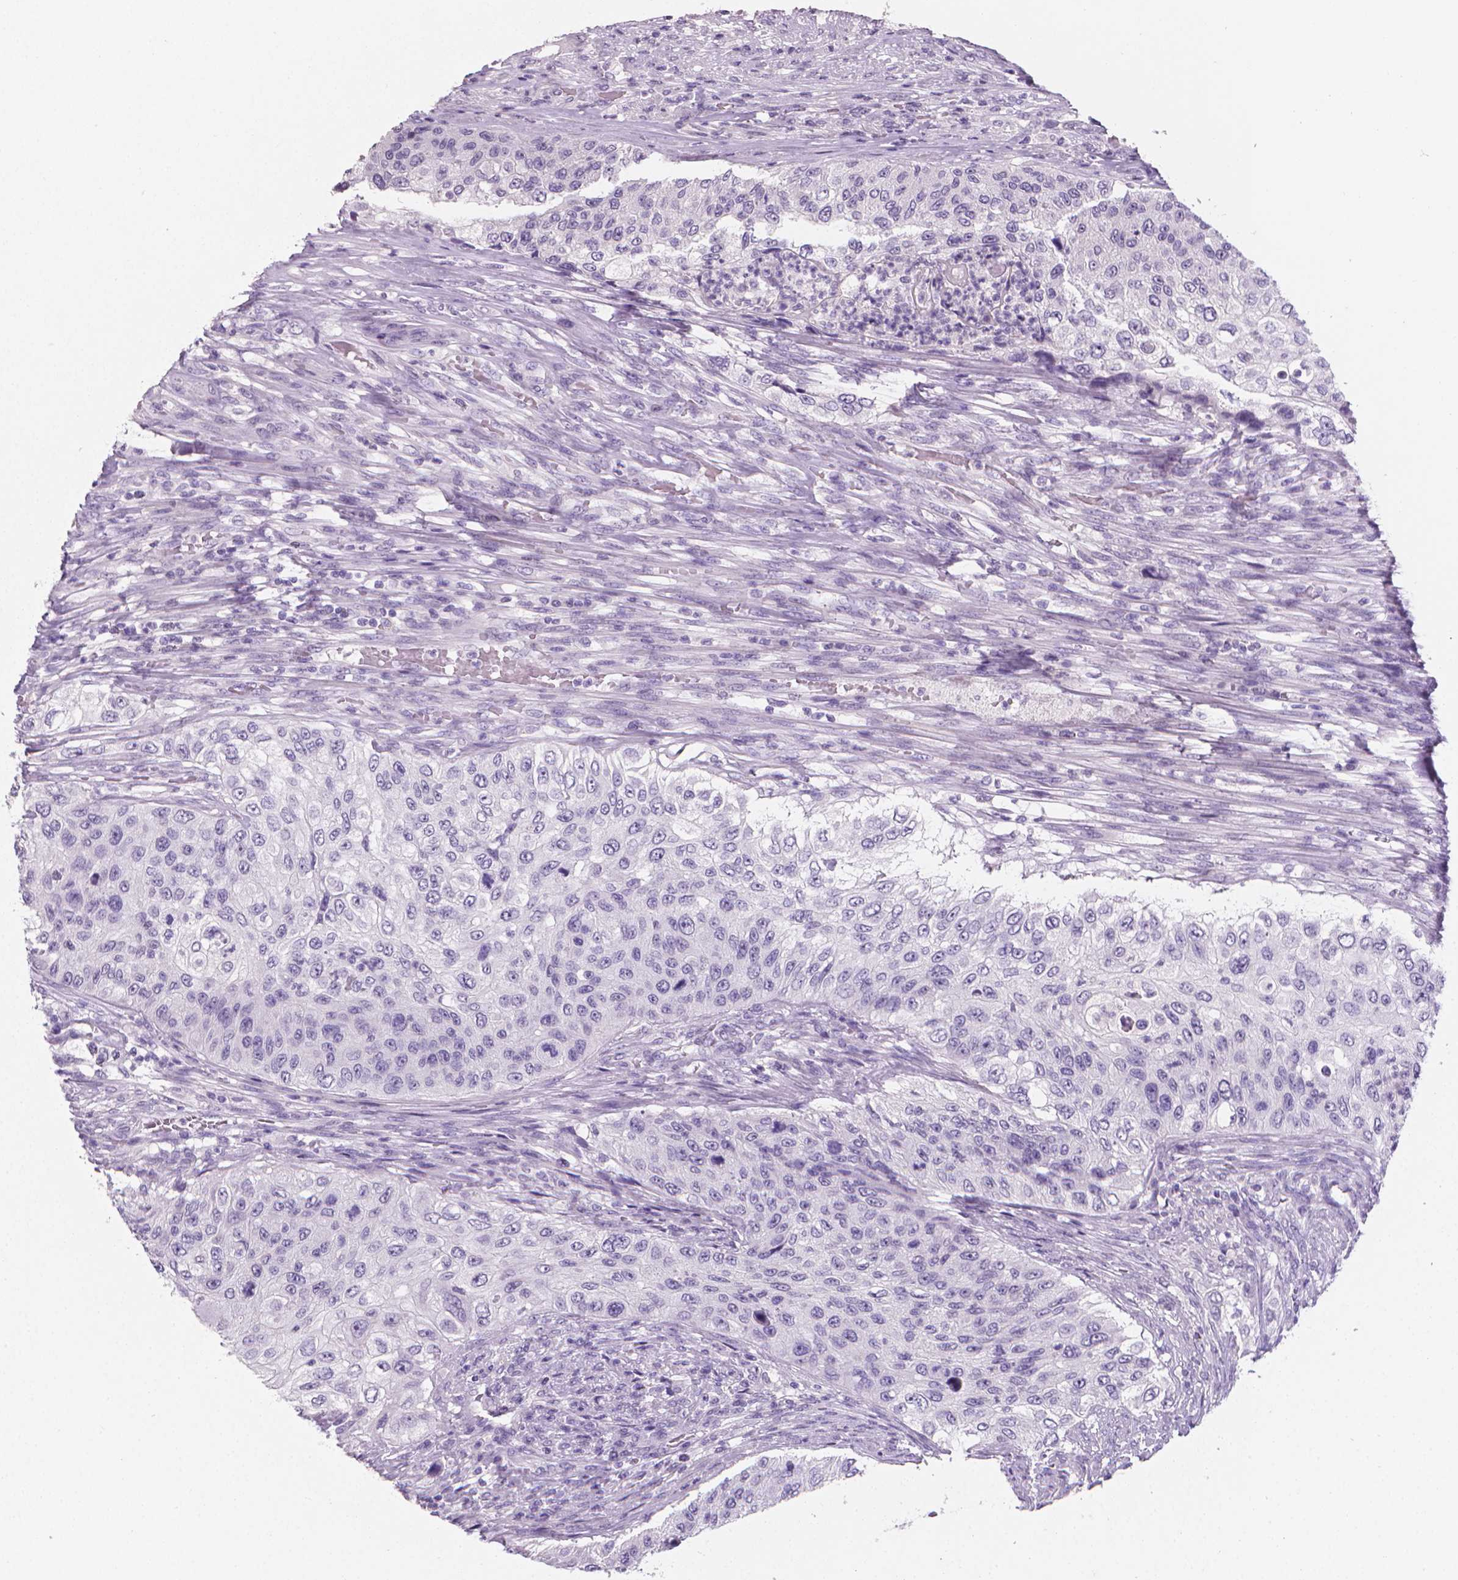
{"staining": {"intensity": "negative", "quantity": "none", "location": "none"}, "tissue": "urothelial cancer", "cell_type": "Tumor cells", "image_type": "cancer", "snomed": [{"axis": "morphology", "description": "Urothelial carcinoma, High grade"}, {"axis": "topography", "description": "Urinary bladder"}], "caption": "Human urothelial cancer stained for a protein using IHC displays no expression in tumor cells.", "gene": "XPNPEP2", "patient": {"sex": "female", "age": 60}}